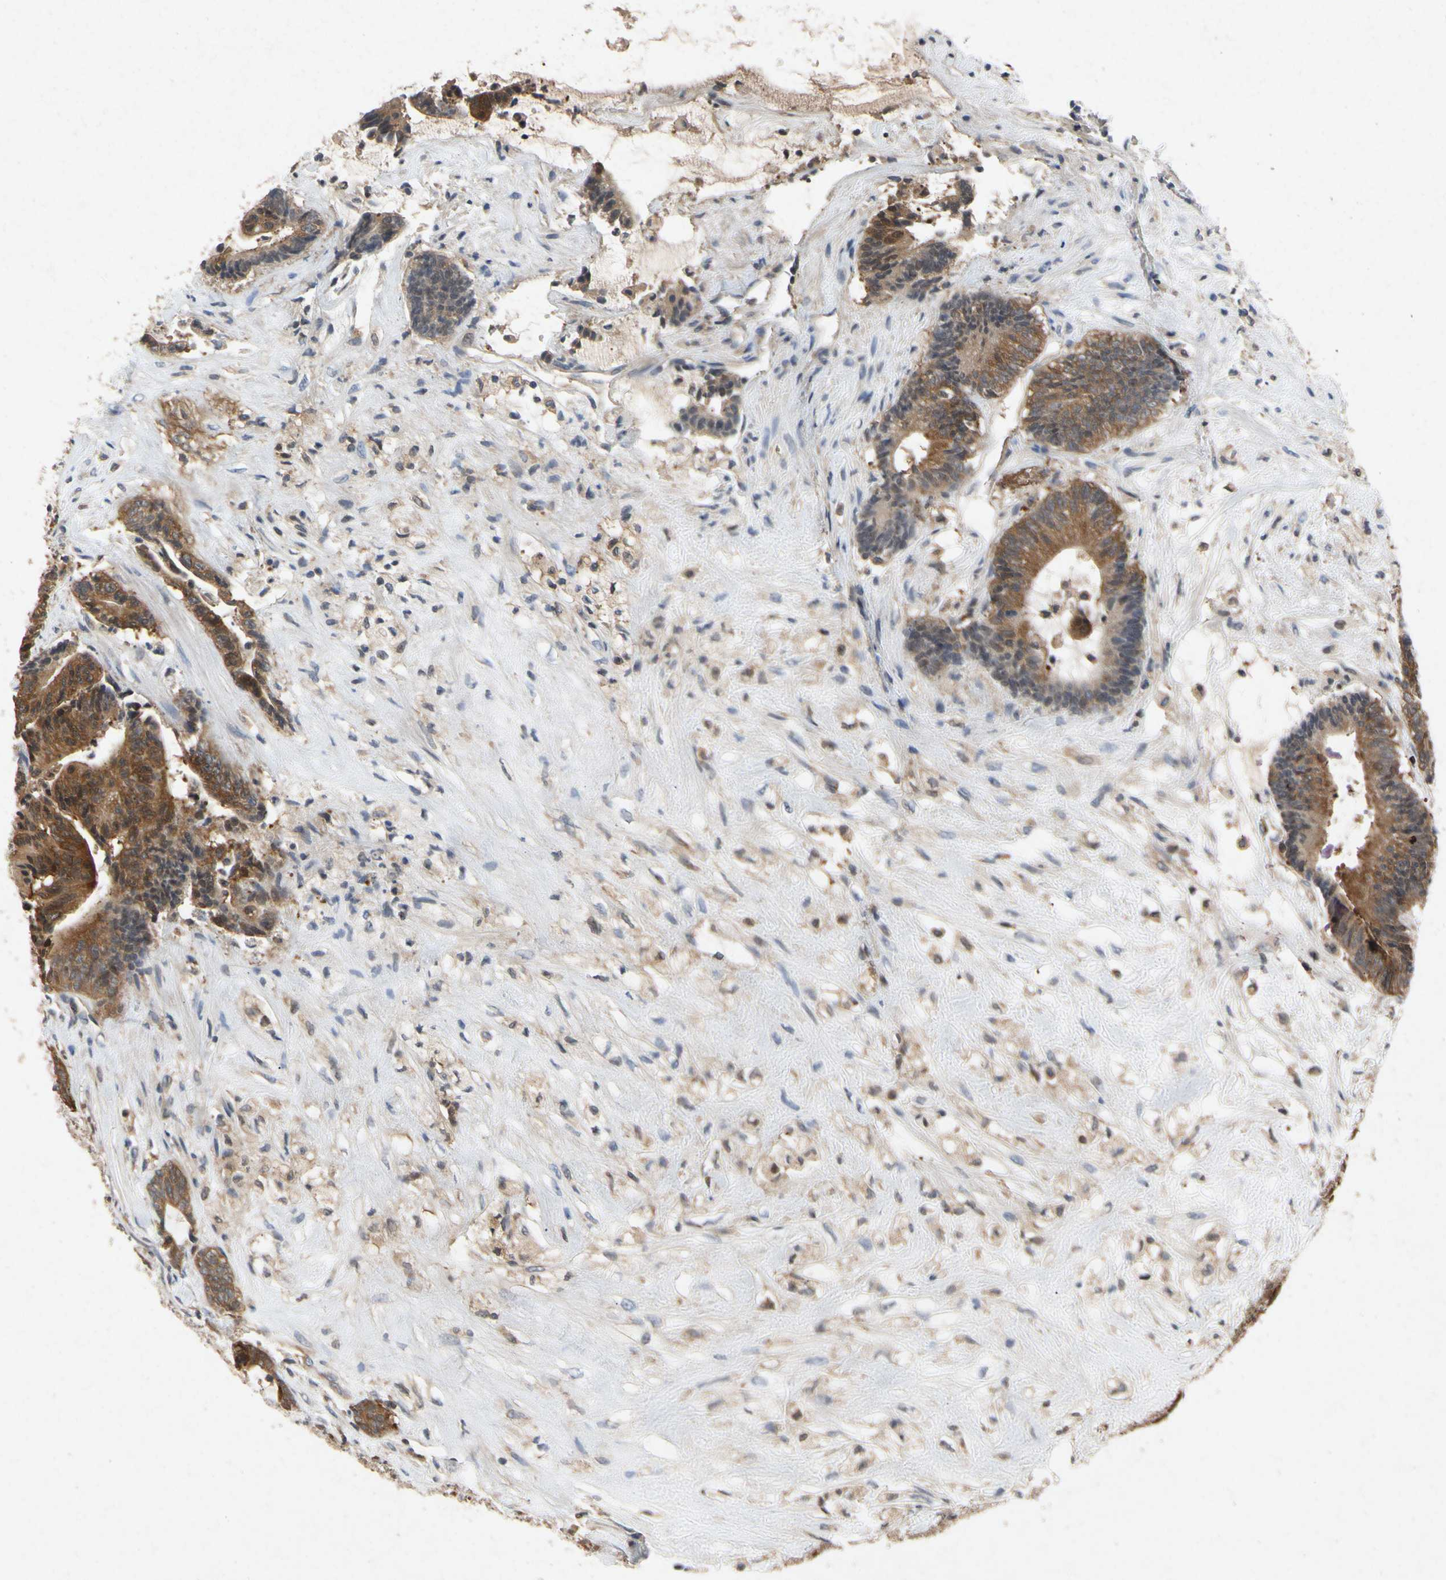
{"staining": {"intensity": "strong", "quantity": ">75%", "location": "cytoplasmic/membranous"}, "tissue": "colorectal cancer", "cell_type": "Tumor cells", "image_type": "cancer", "snomed": [{"axis": "morphology", "description": "Adenocarcinoma, NOS"}, {"axis": "topography", "description": "Colon"}], "caption": "Colorectal cancer stained for a protein demonstrates strong cytoplasmic/membranous positivity in tumor cells.", "gene": "RPS6KA1", "patient": {"sex": "female", "age": 84}}